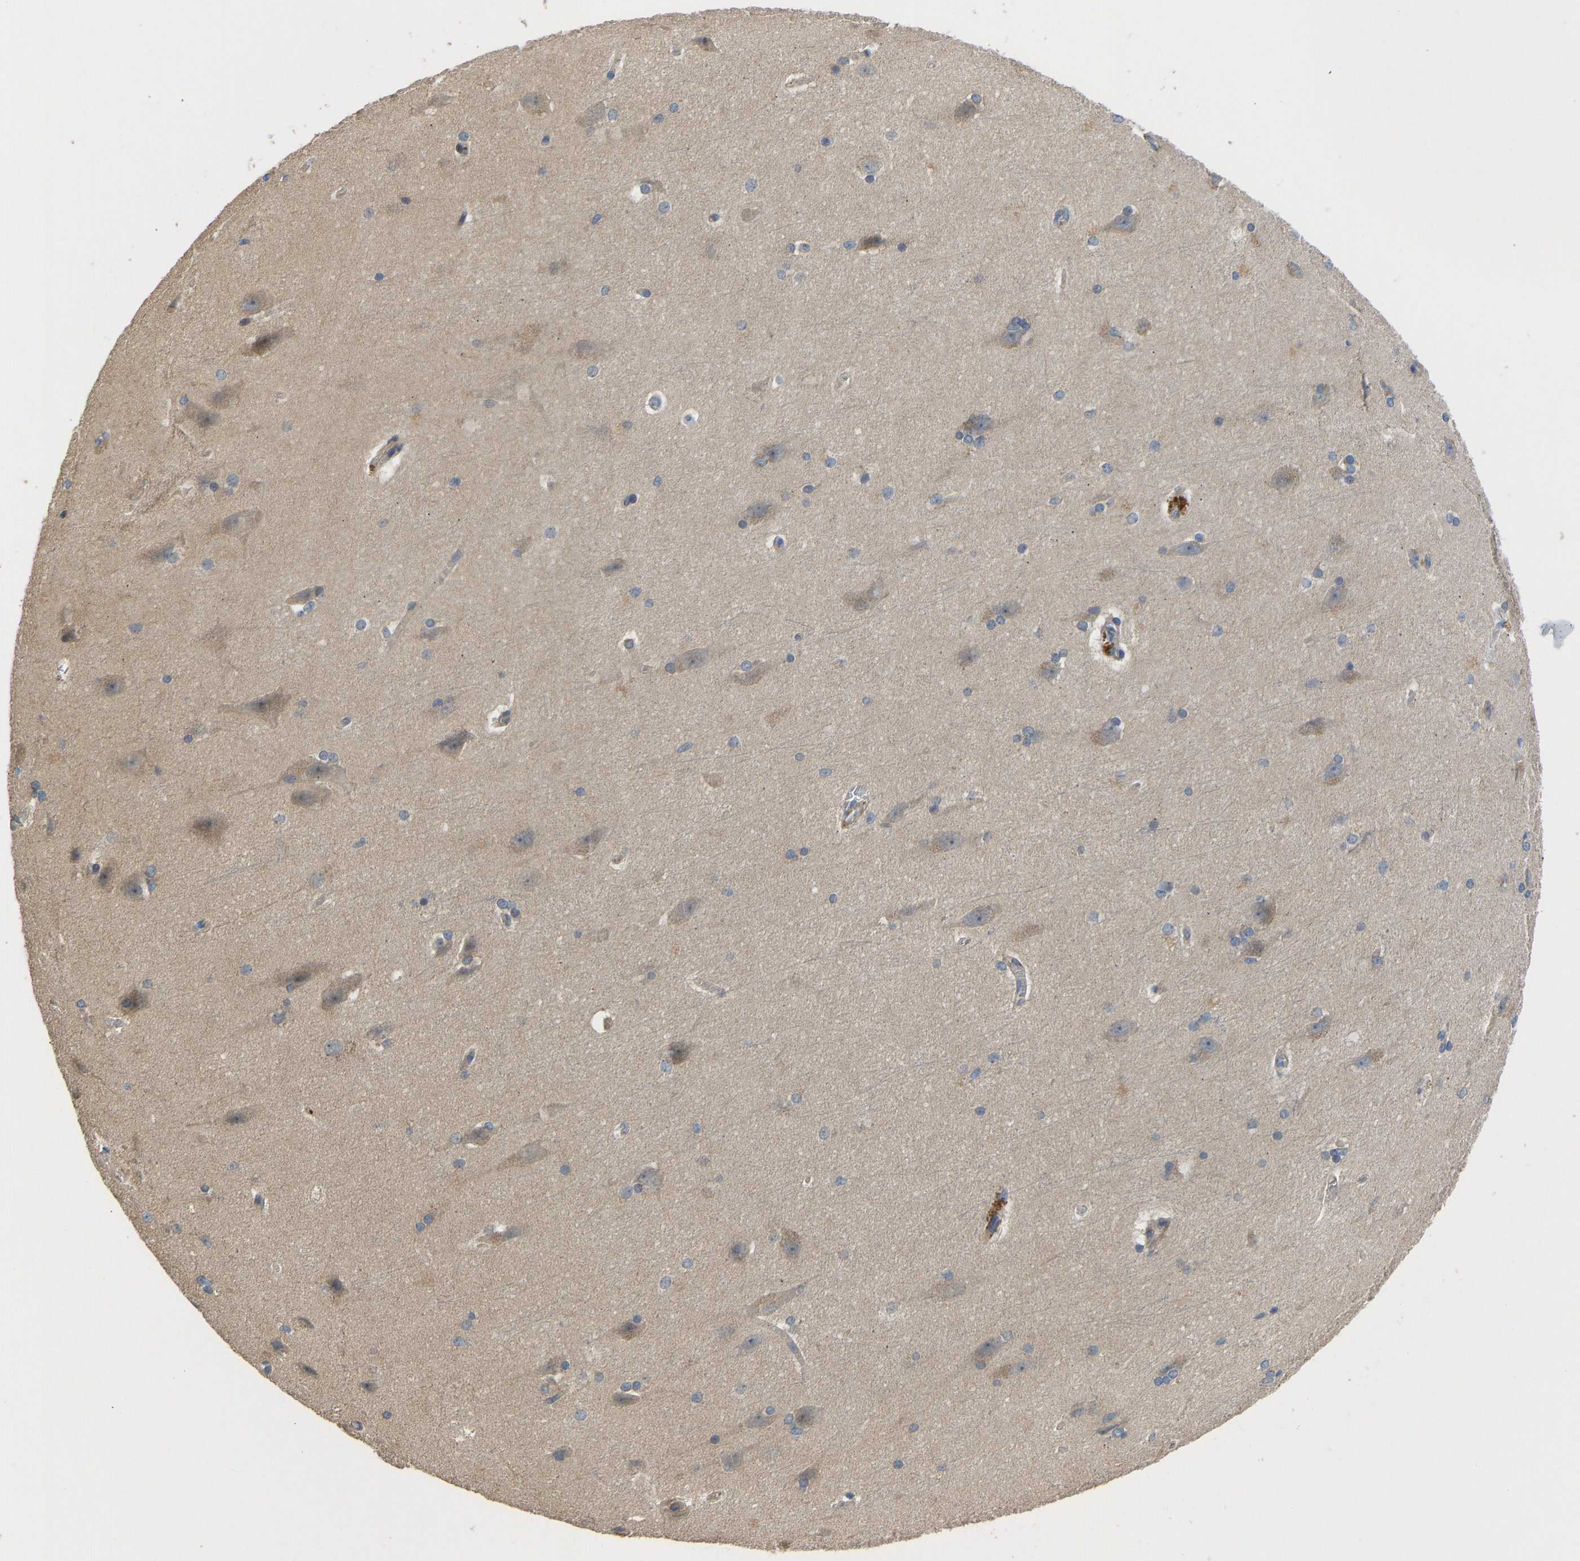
{"staining": {"intensity": "moderate", "quantity": "25%-75%", "location": "cytoplasmic/membranous"}, "tissue": "cerebral cortex", "cell_type": "Endothelial cells", "image_type": "normal", "snomed": [{"axis": "morphology", "description": "Normal tissue, NOS"}, {"axis": "topography", "description": "Cerebral cortex"}, {"axis": "topography", "description": "Hippocampus"}], "caption": "This histopathology image demonstrates benign cerebral cortex stained with immunohistochemistry (IHC) to label a protein in brown. The cytoplasmic/membranous of endothelial cells show moderate positivity for the protein. Nuclei are counter-stained blue.", "gene": "VCPKMT", "patient": {"sex": "female", "age": 19}}